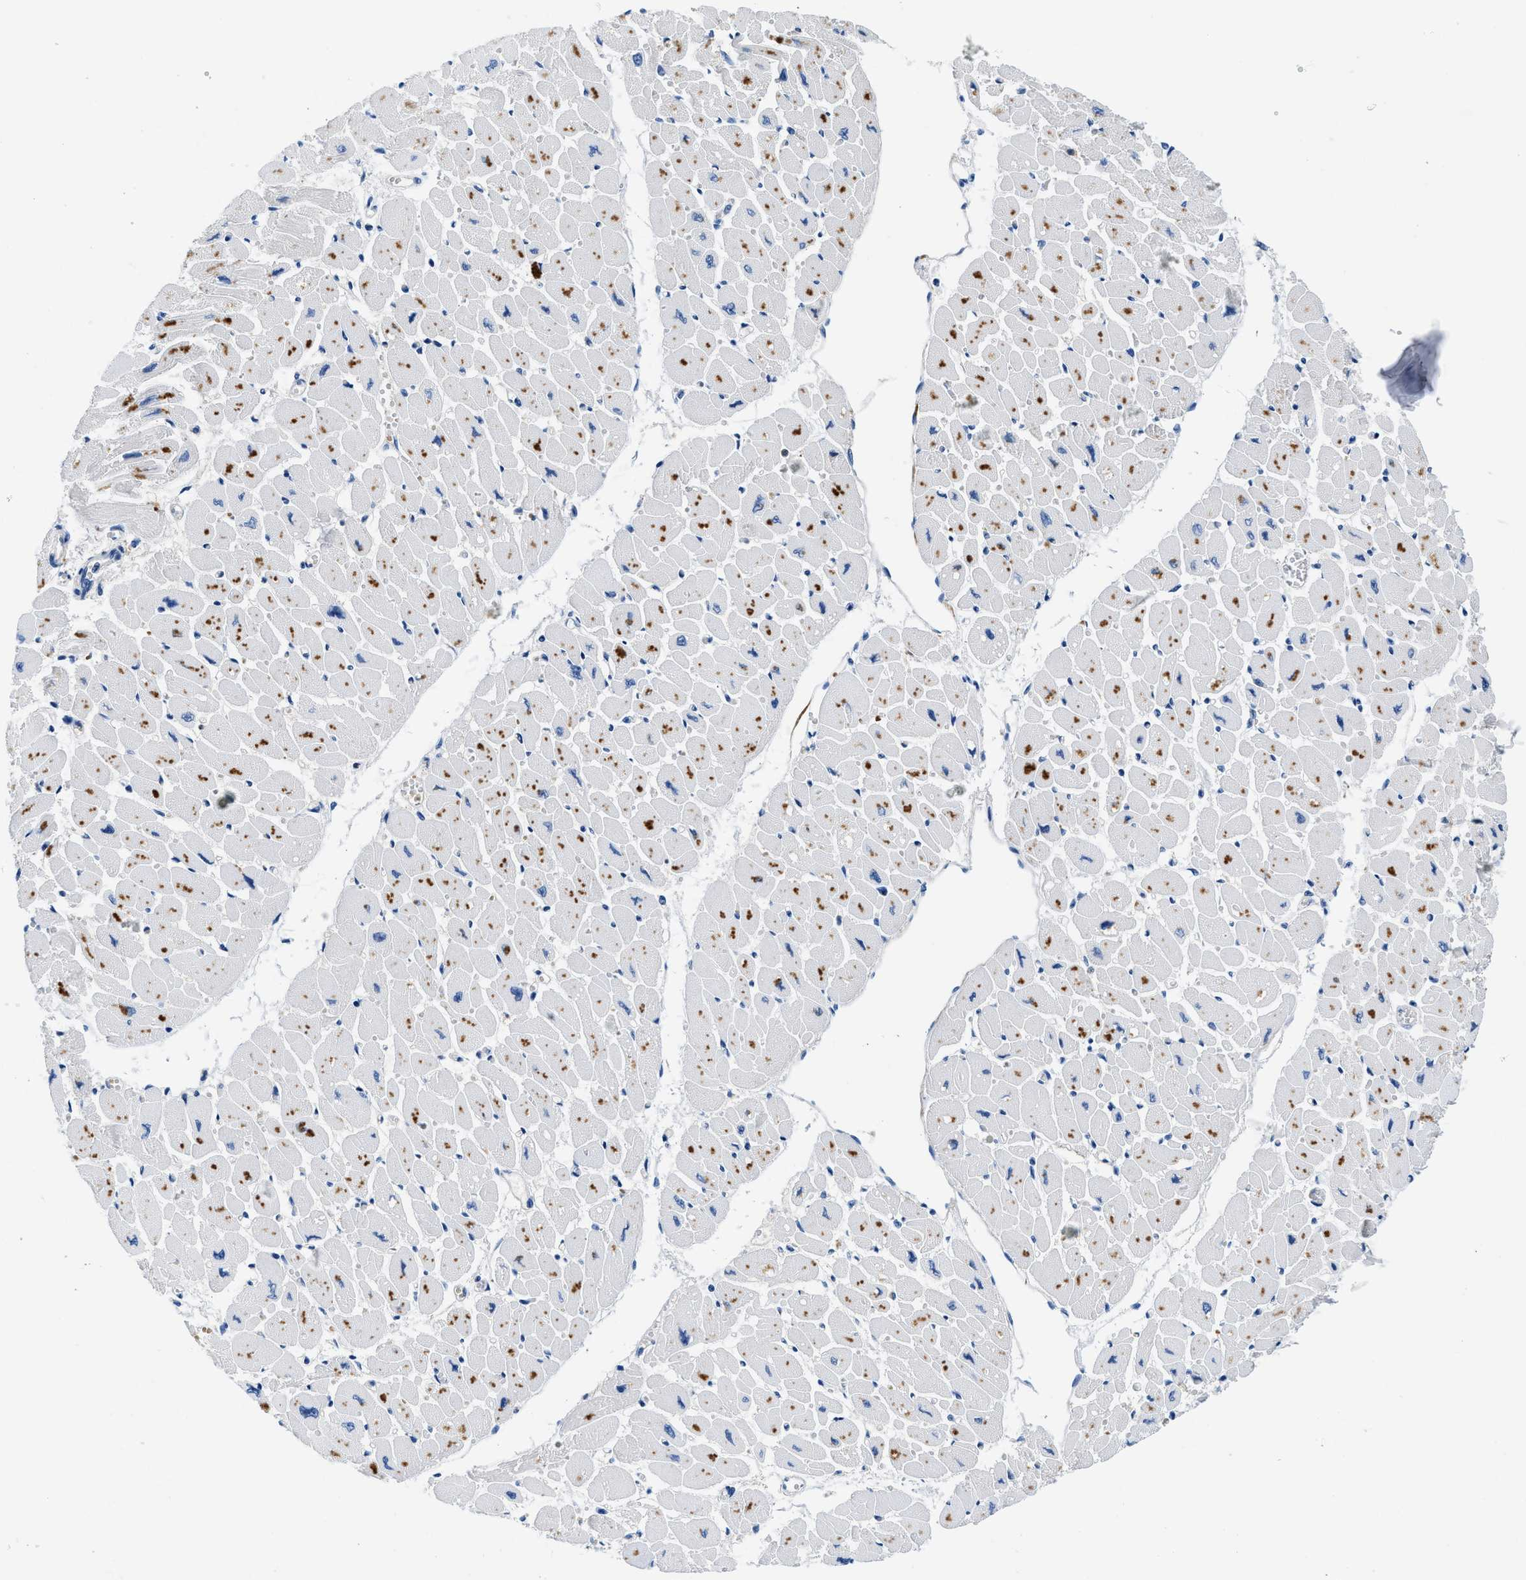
{"staining": {"intensity": "moderate", "quantity": "25%-75%", "location": "cytoplasmic/membranous"}, "tissue": "heart muscle", "cell_type": "Cardiomyocytes", "image_type": "normal", "snomed": [{"axis": "morphology", "description": "Normal tissue, NOS"}, {"axis": "topography", "description": "Heart"}], "caption": "A brown stain labels moderate cytoplasmic/membranous staining of a protein in cardiomyocytes of benign heart muscle.", "gene": "FADS6", "patient": {"sex": "female", "age": 54}}